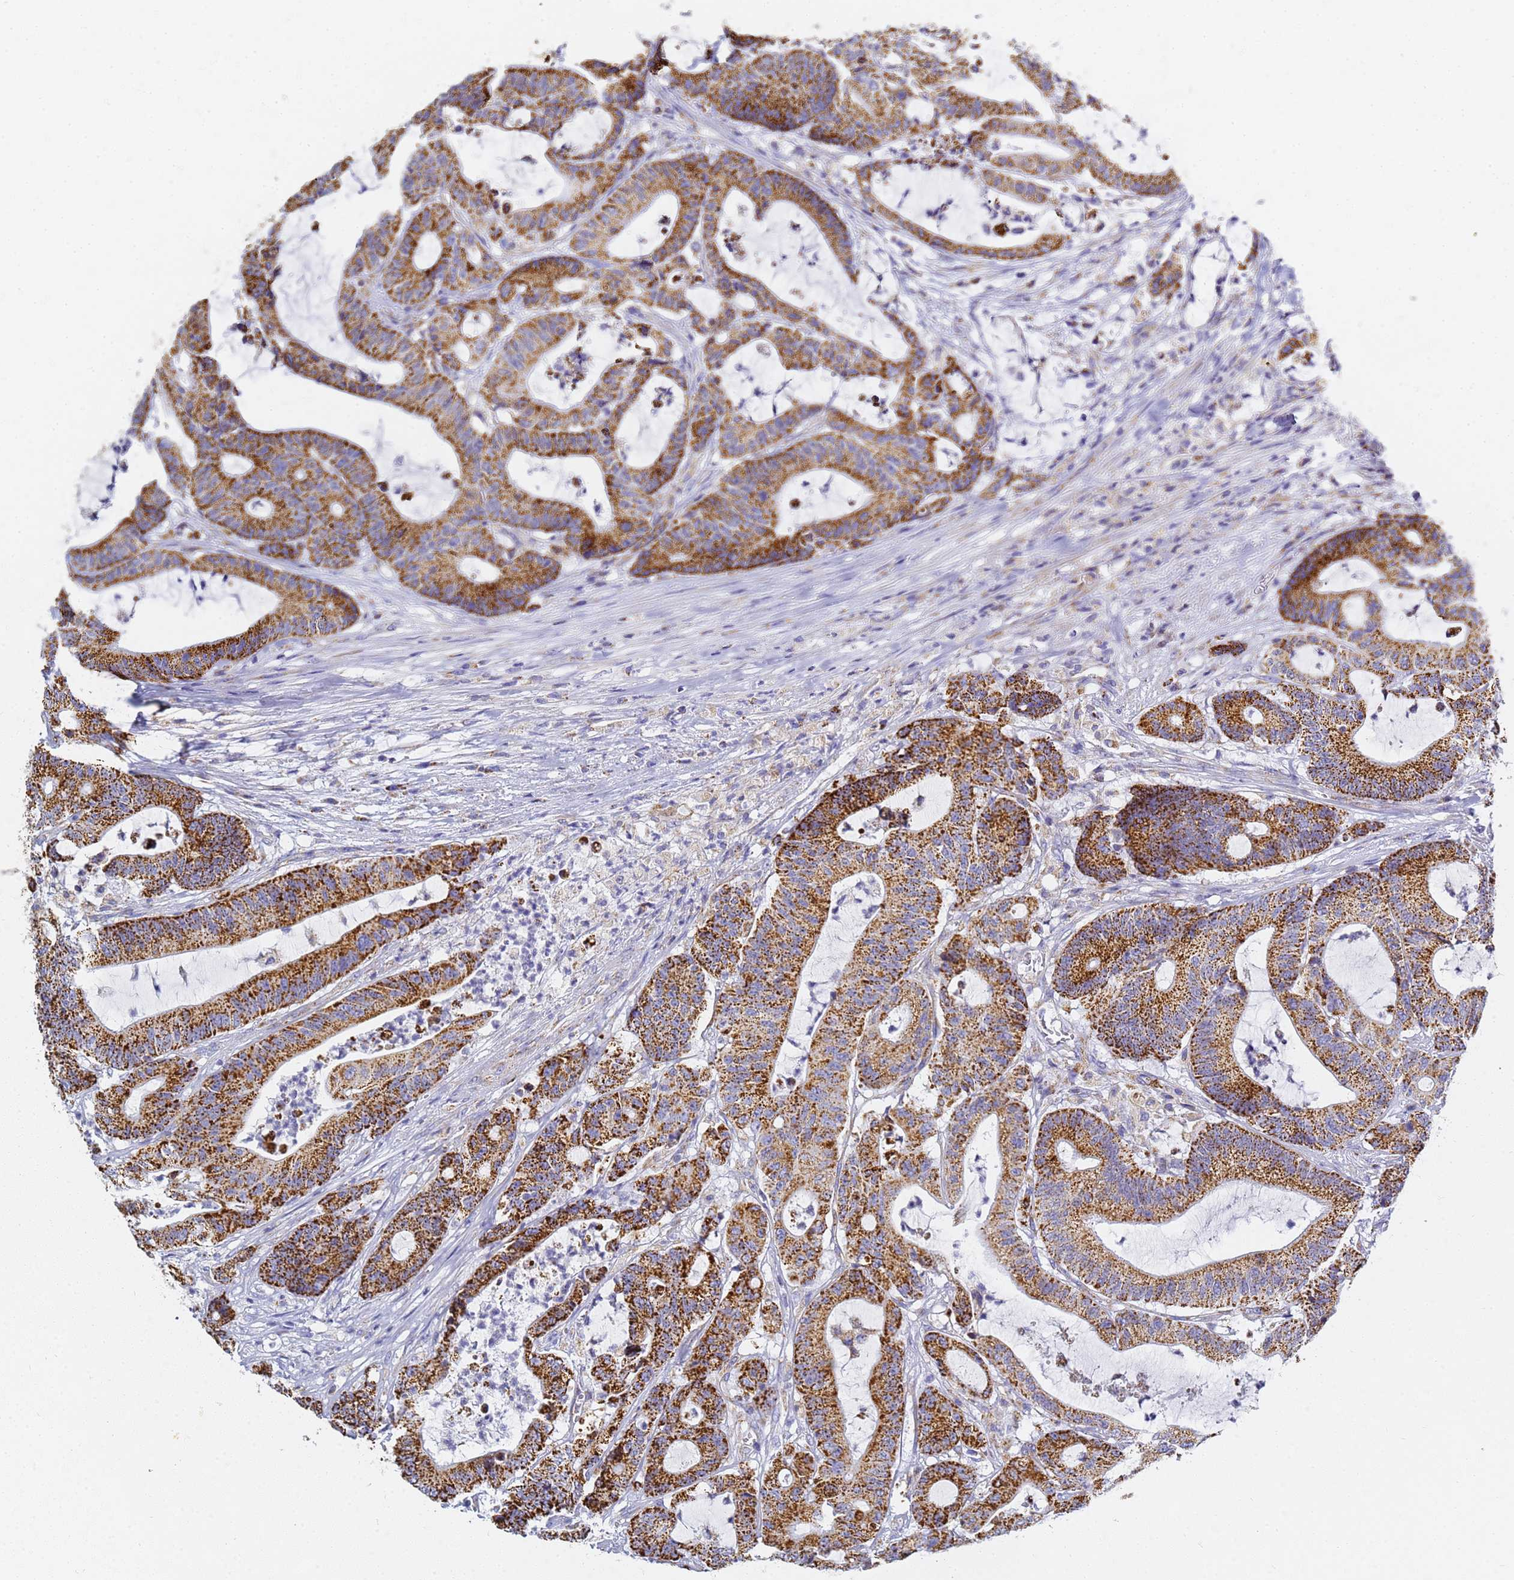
{"staining": {"intensity": "strong", "quantity": ">75%", "location": "cytoplasmic/membranous"}, "tissue": "colorectal cancer", "cell_type": "Tumor cells", "image_type": "cancer", "snomed": [{"axis": "morphology", "description": "Adenocarcinoma, NOS"}, {"axis": "topography", "description": "Colon"}], "caption": "Immunohistochemistry image of neoplastic tissue: human colorectal cancer (adenocarcinoma) stained using immunohistochemistry (IHC) exhibits high levels of strong protein expression localized specifically in the cytoplasmic/membranous of tumor cells, appearing as a cytoplasmic/membranous brown color.", "gene": "CNIH4", "patient": {"sex": "female", "age": 84}}